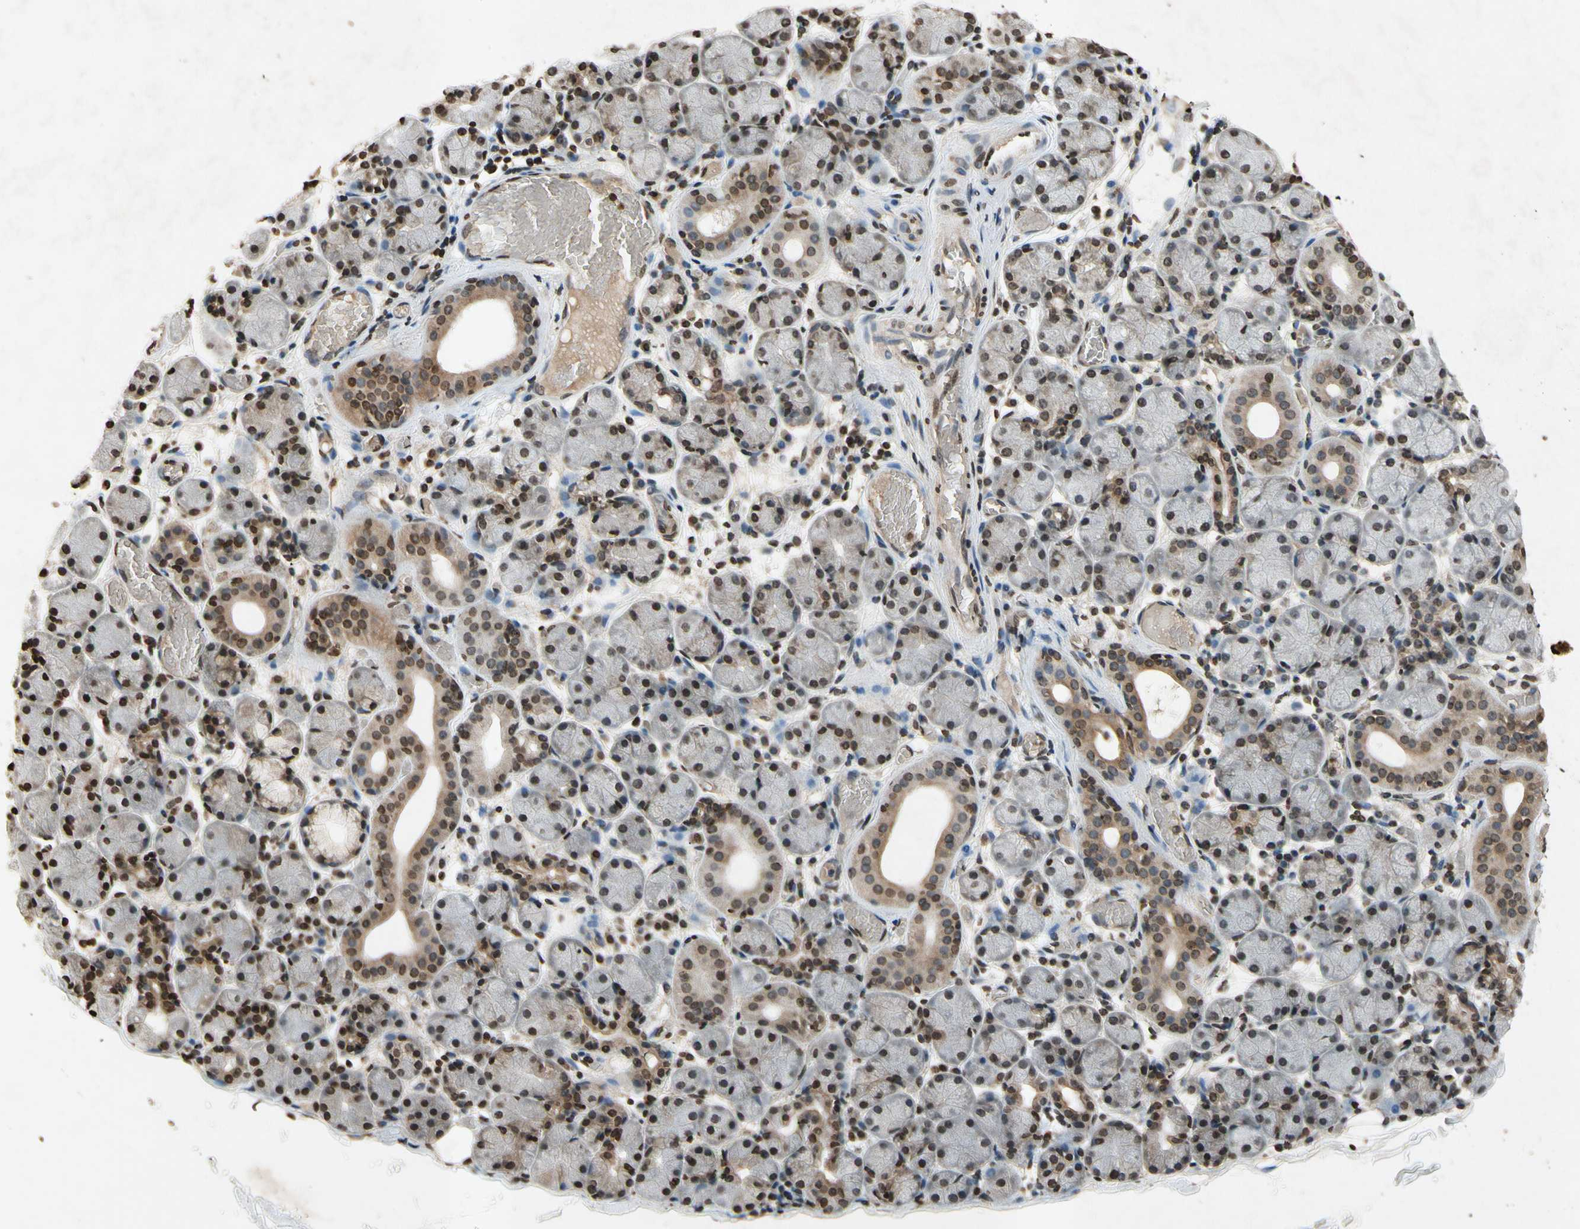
{"staining": {"intensity": "moderate", "quantity": "25%-75%", "location": "cytoplasmic/membranous,nuclear"}, "tissue": "salivary gland", "cell_type": "Glandular cells", "image_type": "normal", "snomed": [{"axis": "morphology", "description": "Normal tissue, NOS"}, {"axis": "topography", "description": "Salivary gland"}], "caption": "Human salivary gland stained with a brown dye shows moderate cytoplasmic/membranous,nuclear positive staining in about 25%-75% of glandular cells.", "gene": "HOXB3", "patient": {"sex": "female", "age": 24}}